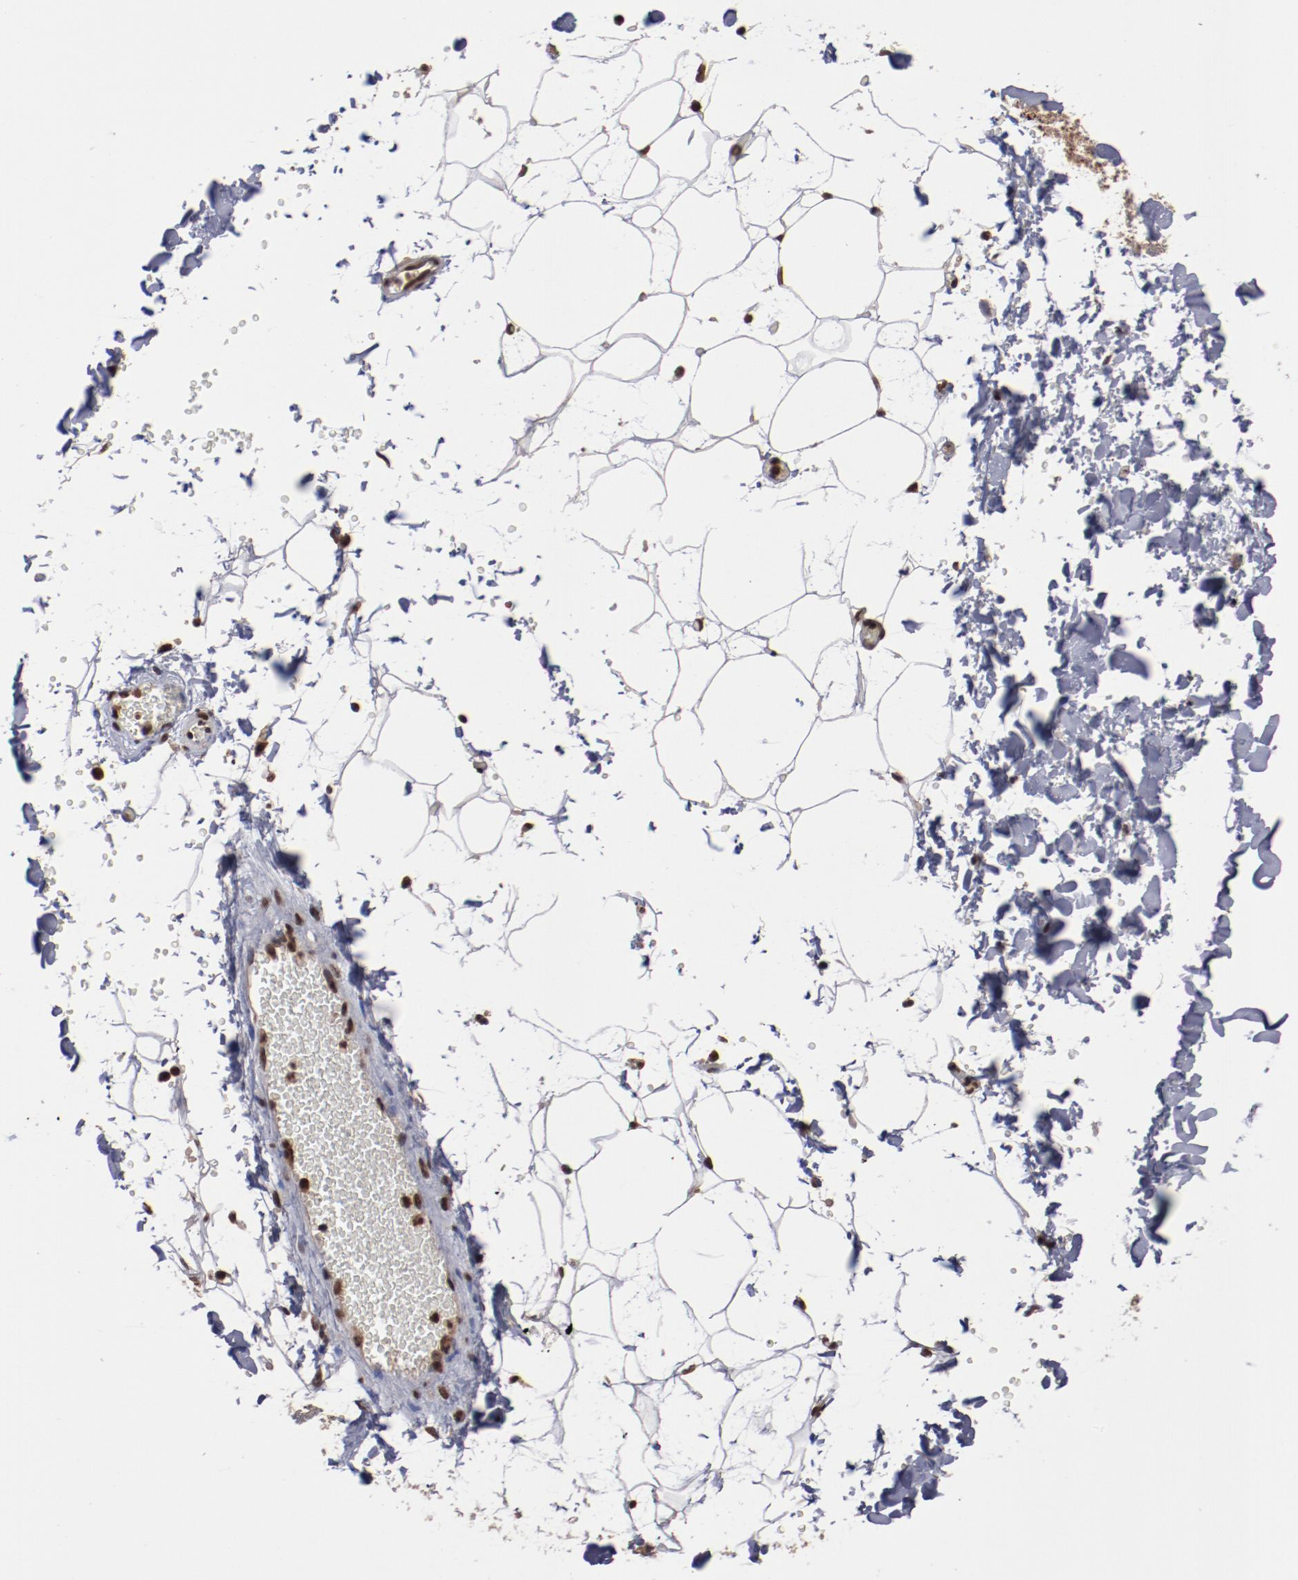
{"staining": {"intensity": "moderate", "quantity": ">75%", "location": "nuclear"}, "tissue": "adipose tissue", "cell_type": "Adipocytes", "image_type": "normal", "snomed": [{"axis": "morphology", "description": "Normal tissue, NOS"}, {"axis": "topography", "description": "Soft tissue"}], "caption": "The immunohistochemical stain labels moderate nuclear staining in adipocytes of benign adipose tissue.", "gene": "AKT1", "patient": {"sex": "male", "age": 72}}